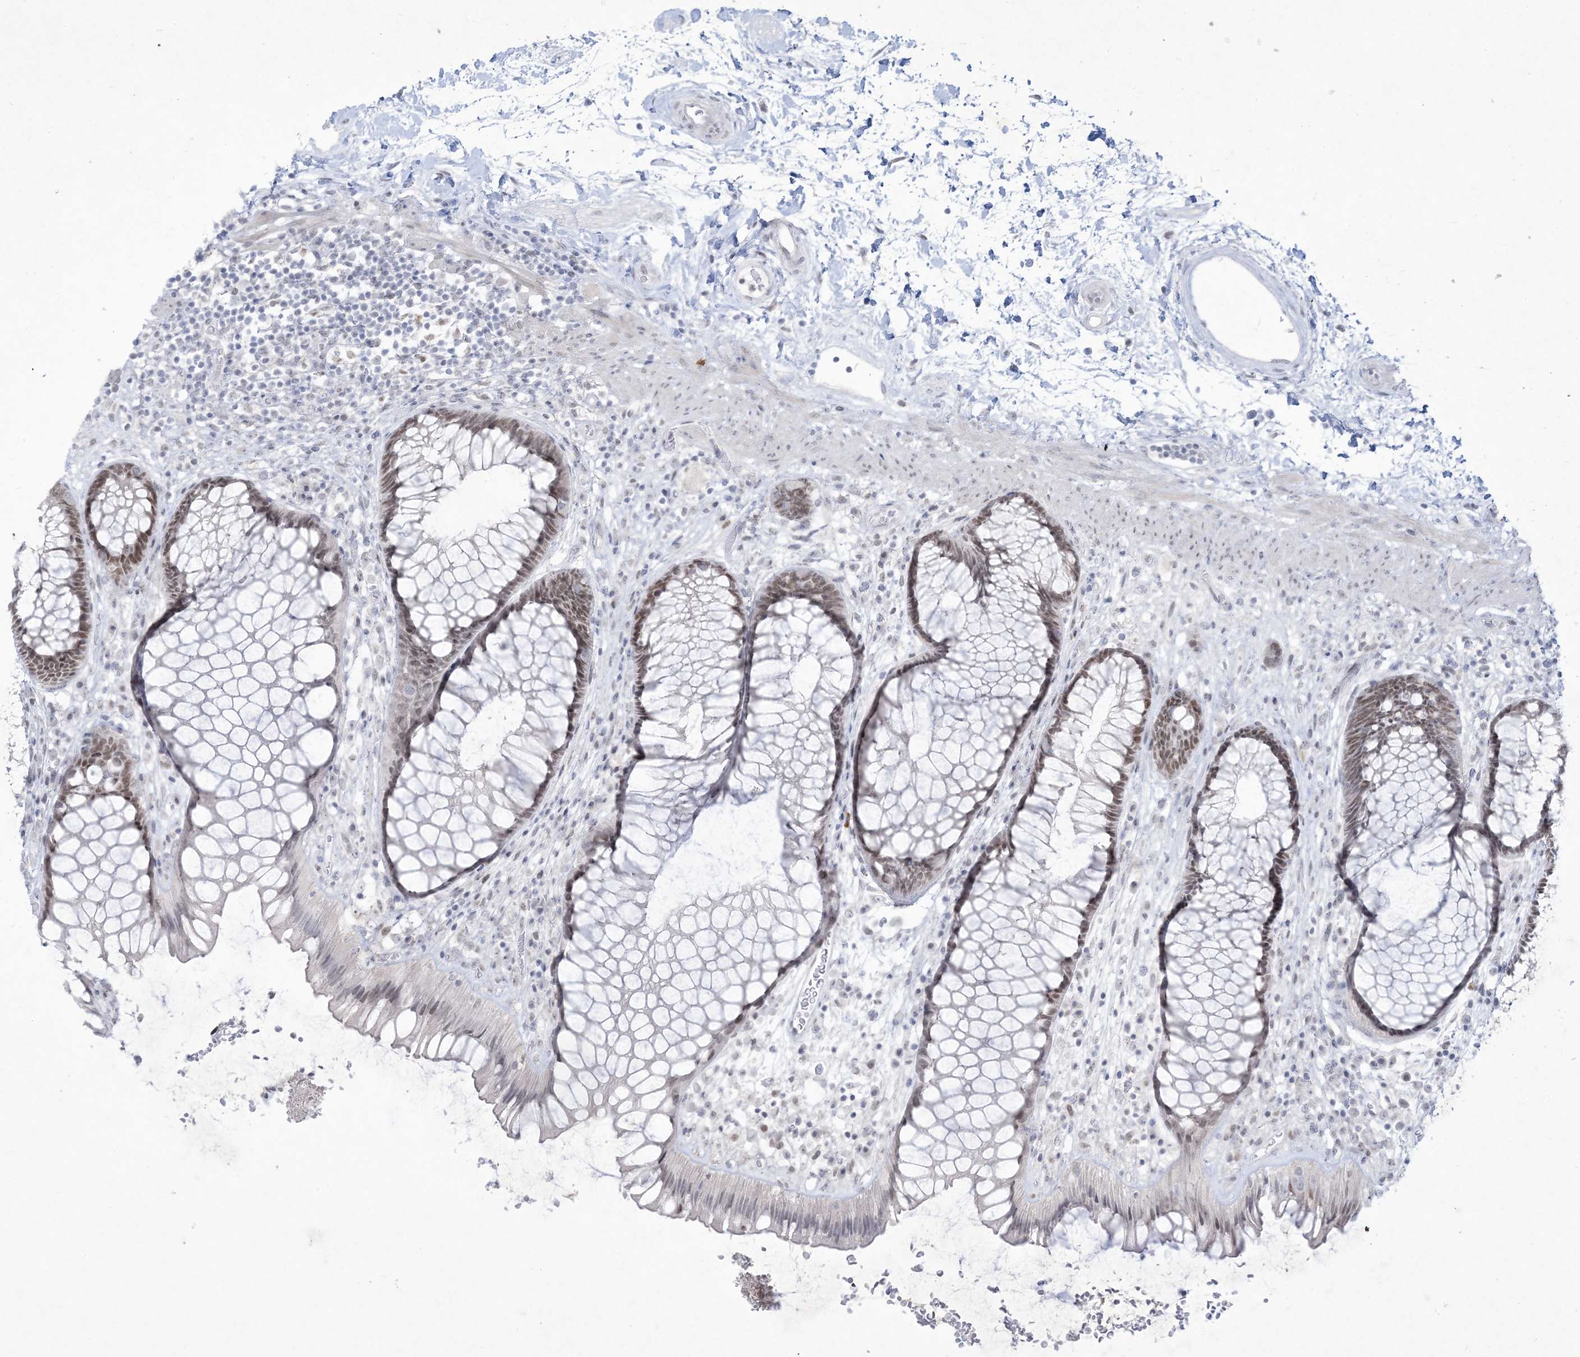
{"staining": {"intensity": "moderate", "quantity": ">75%", "location": "nuclear"}, "tissue": "rectum", "cell_type": "Glandular cells", "image_type": "normal", "snomed": [{"axis": "morphology", "description": "Normal tissue, NOS"}, {"axis": "topography", "description": "Rectum"}], "caption": "This histopathology image displays immunohistochemistry (IHC) staining of benign rectum, with medium moderate nuclear positivity in approximately >75% of glandular cells.", "gene": "HOMEZ", "patient": {"sex": "male", "age": 51}}